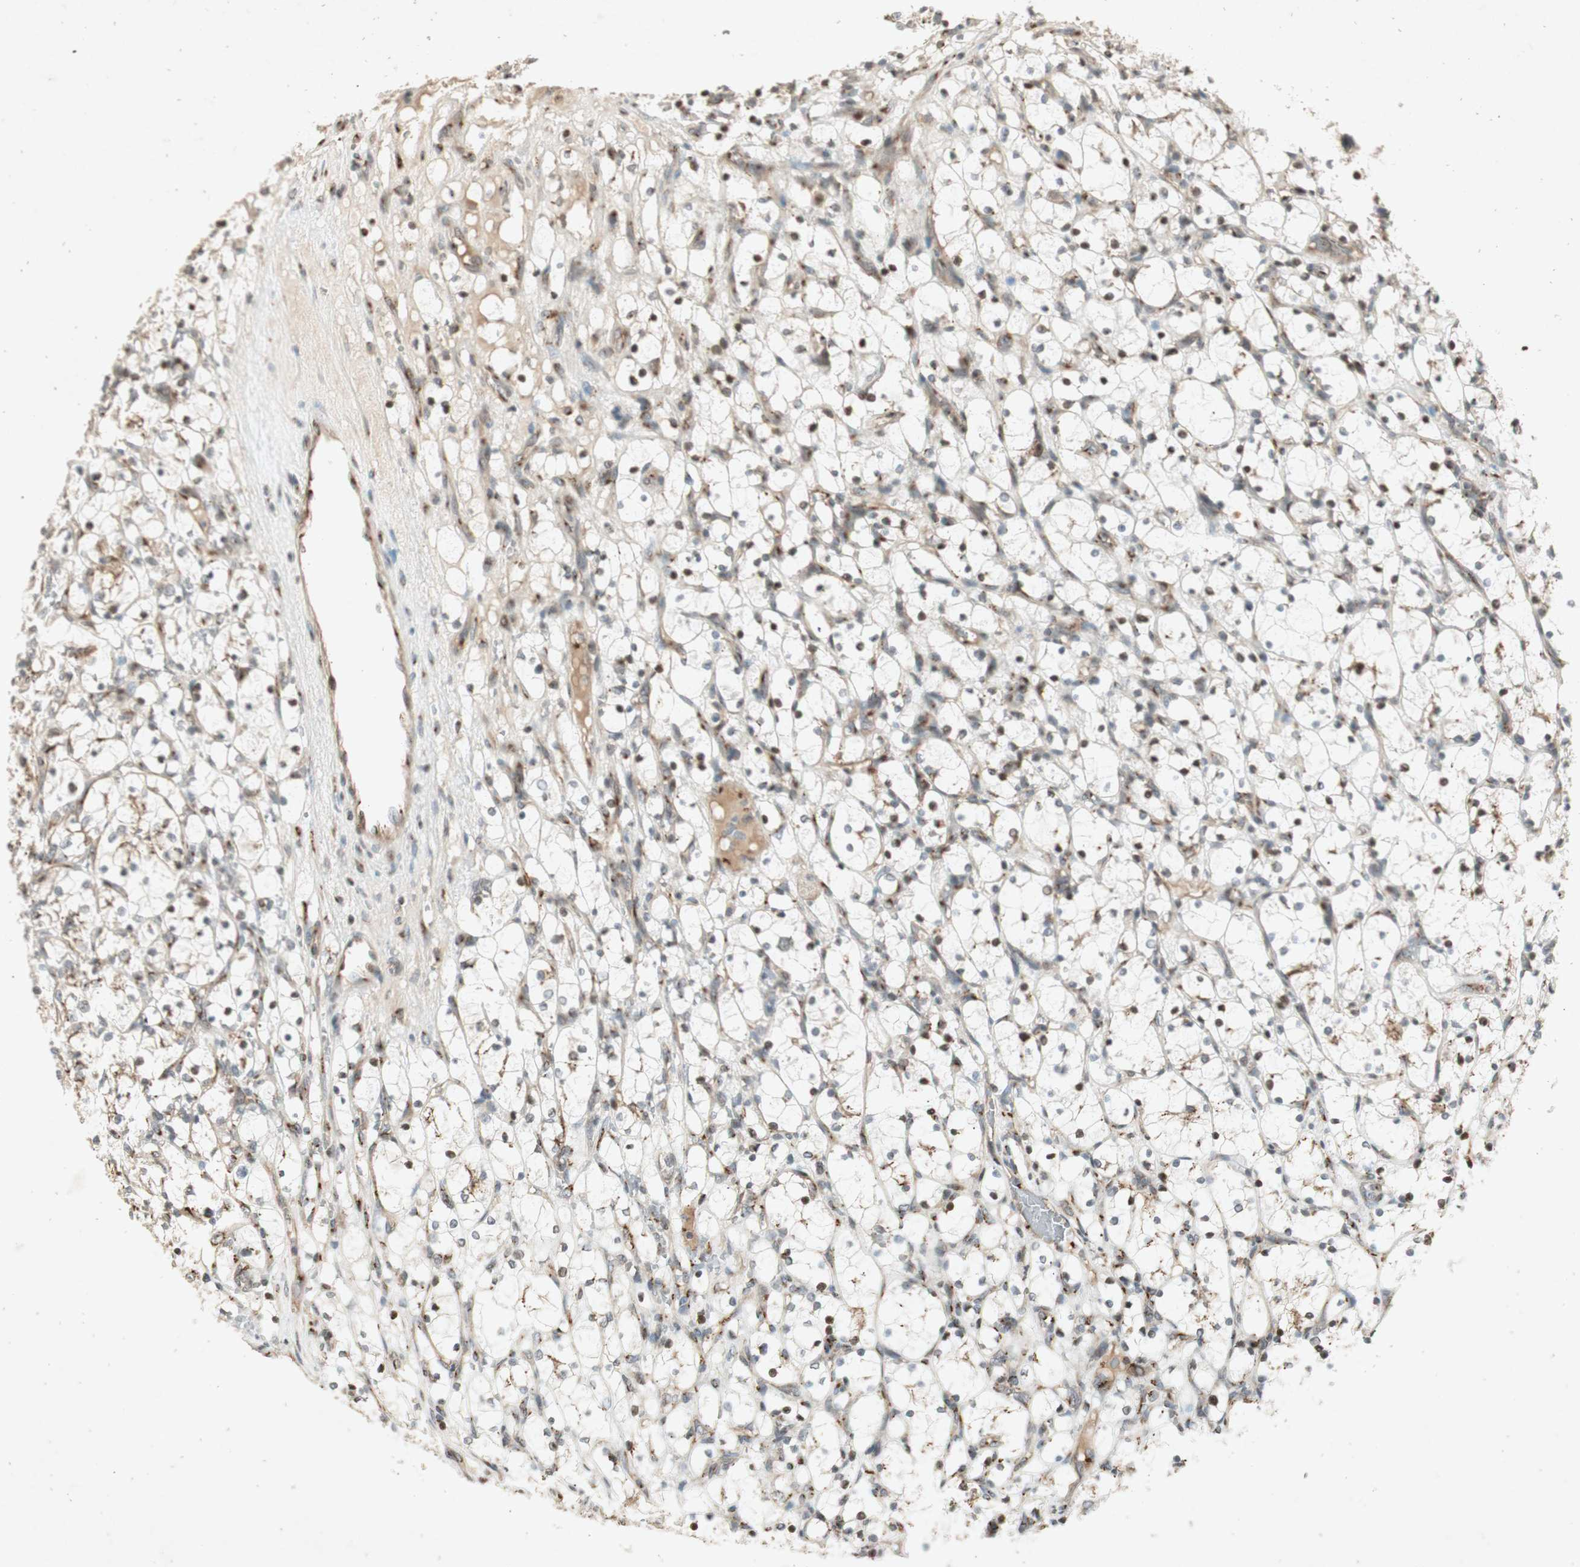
{"staining": {"intensity": "weak", "quantity": ">75%", "location": "cytoplasmic/membranous"}, "tissue": "renal cancer", "cell_type": "Tumor cells", "image_type": "cancer", "snomed": [{"axis": "morphology", "description": "Adenocarcinoma, NOS"}, {"axis": "topography", "description": "Kidney"}], "caption": "Tumor cells exhibit low levels of weak cytoplasmic/membranous positivity in approximately >75% of cells in human renal cancer (adenocarcinoma). The staining was performed using DAB, with brown indicating positive protein expression. Nuclei are stained blue with hematoxylin.", "gene": "NEO1", "patient": {"sex": "female", "age": 69}}